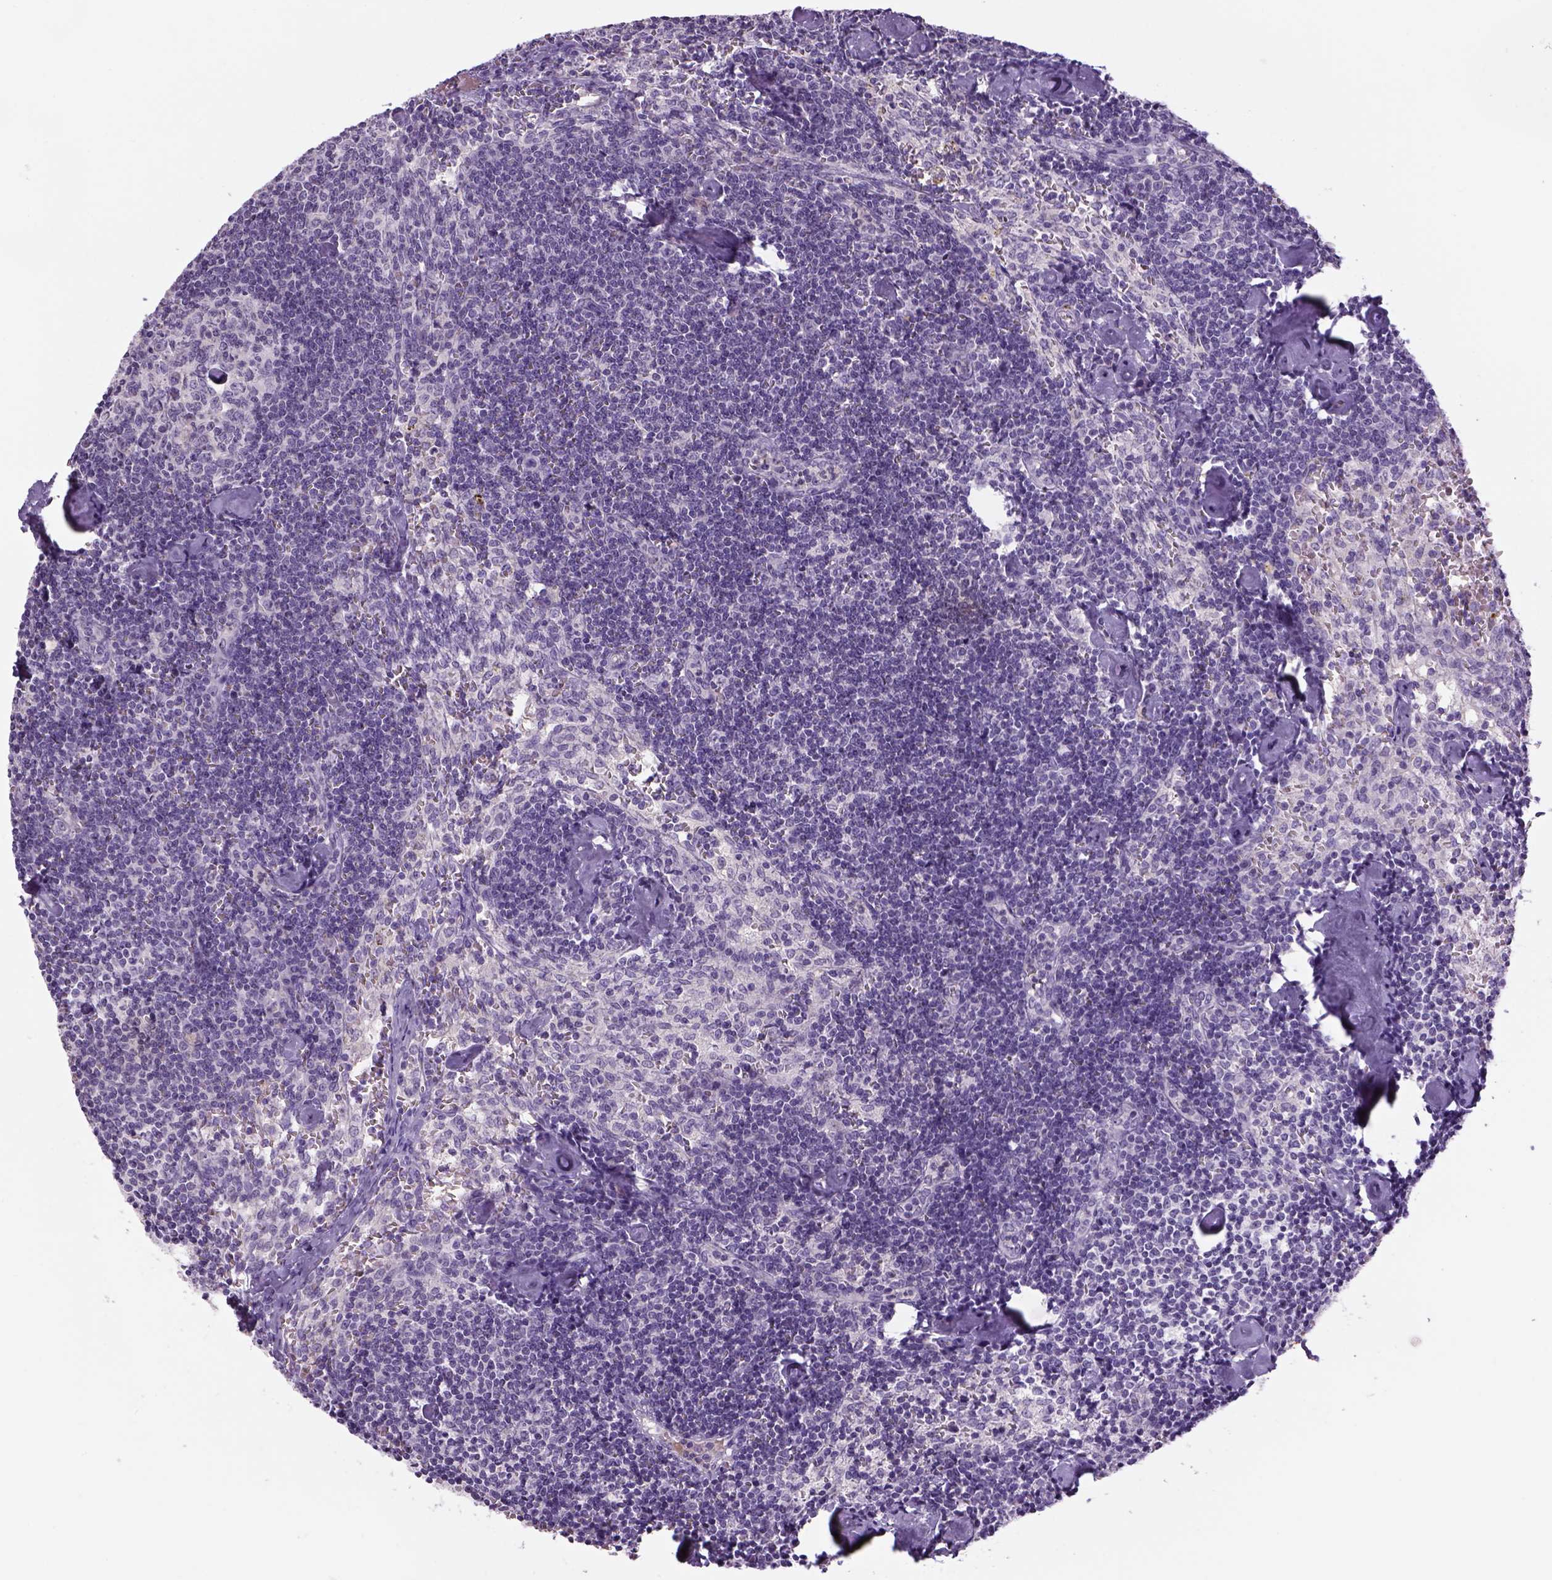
{"staining": {"intensity": "negative", "quantity": "none", "location": "none"}, "tissue": "lymph node", "cell_type": "Germinal center cells", "image_type": "normal", "snomed": [{"axis": "morphology", "description": "Normal tissue, NOS"}, {"axis": "topography", "description": "Lymph node"}], "caption": "IHC histopathology image of normal human lymph node stained for a protein (brown), which displays no staining in germinal center cells.", "gene": "DBH", "patient": {"sex": "female", "age": 50}}